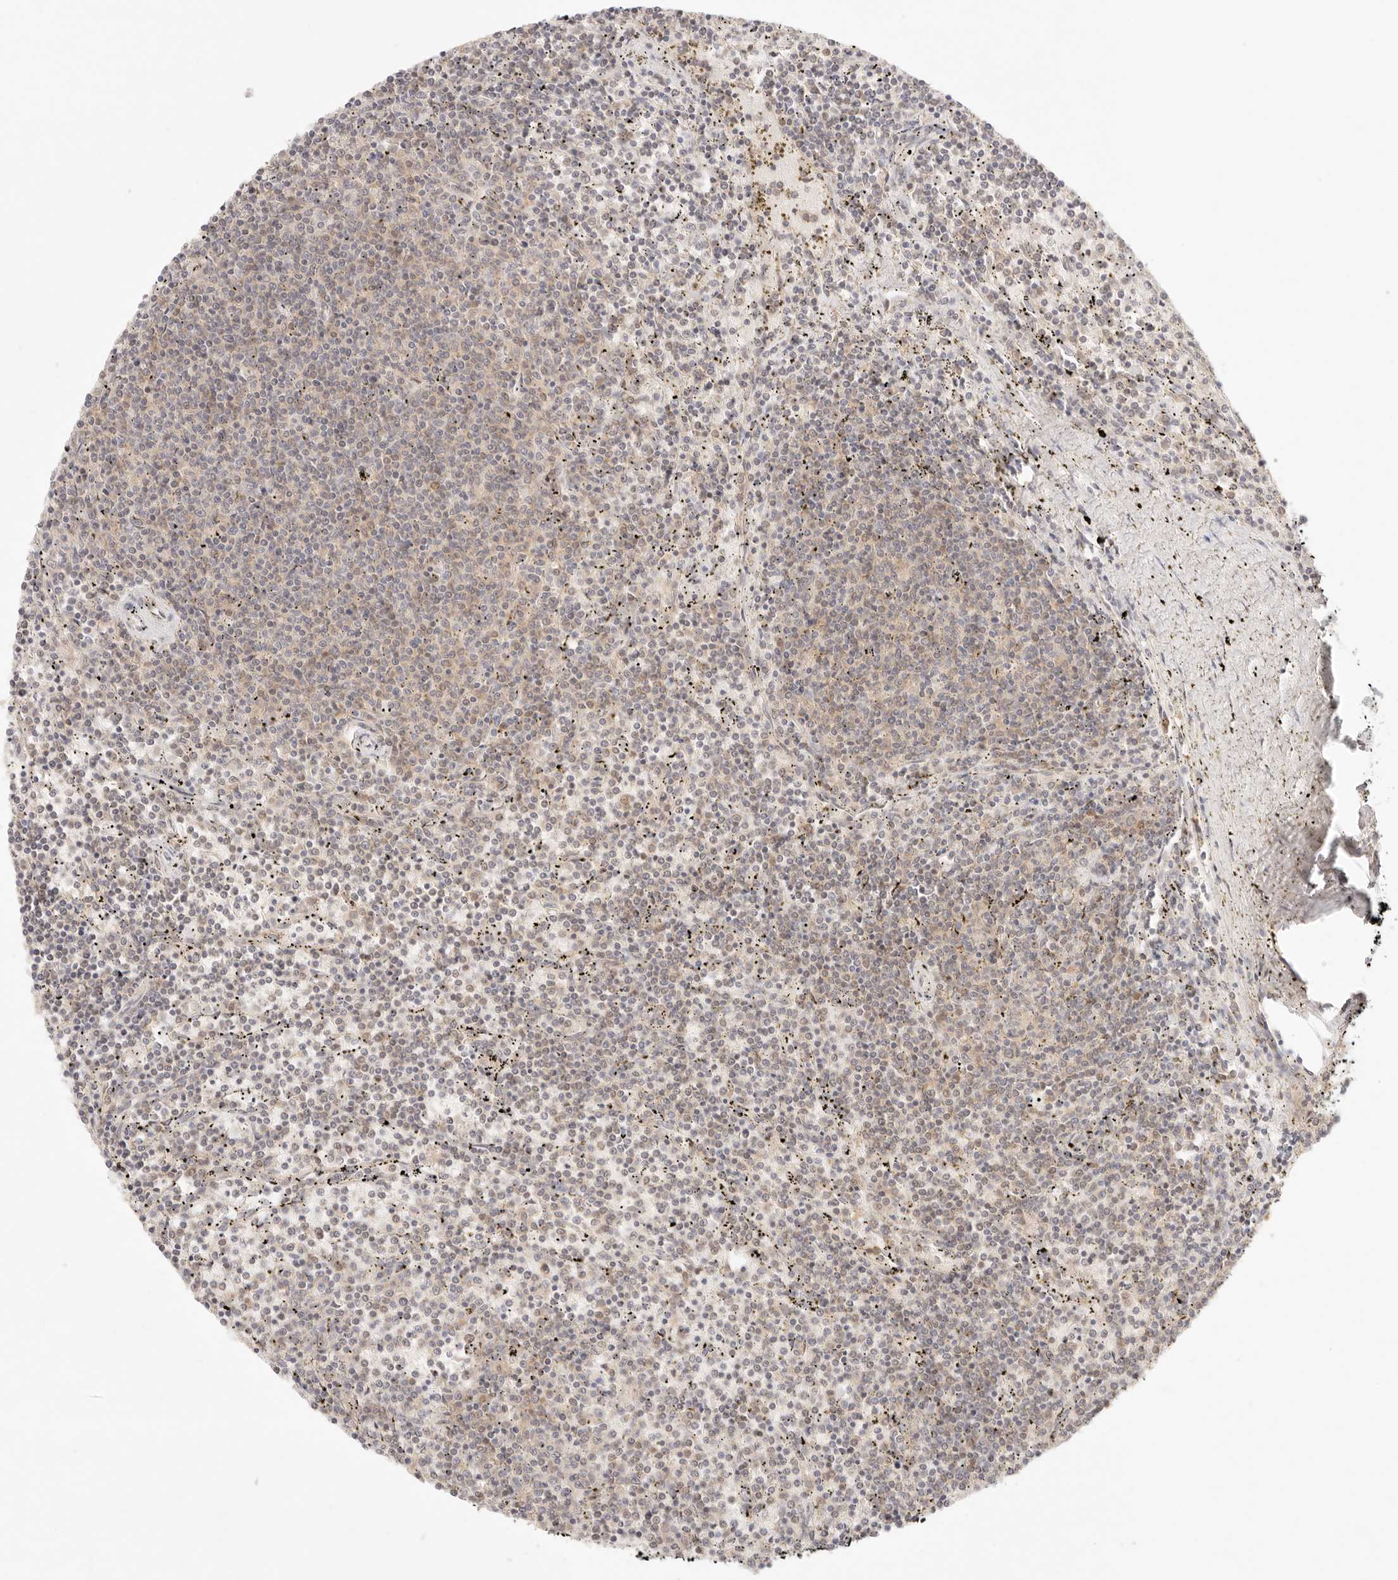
{"staining": {"intensity": "weak", "quantity": "<25%", "location": "cytoplasmic/membranous"}, "tissue": "lymphoma", "cell_type": "Tumor cells", "image_type": "cancer", "snomed": [{"axis": "morphology", "description": "Malignant lymphoma, non-Hodgkin's type, Low grade"}, {"axis": "topography", "description": "Spleen"}], "caption": "Tumor cells are negative for protein expression in human low-grade malignant lymphoma, non-Hodgkin's type. (IHC, brightfield microscopy, high magnification).", "gene": "COA6", "patient": {"sex": "female", "age": 50}}